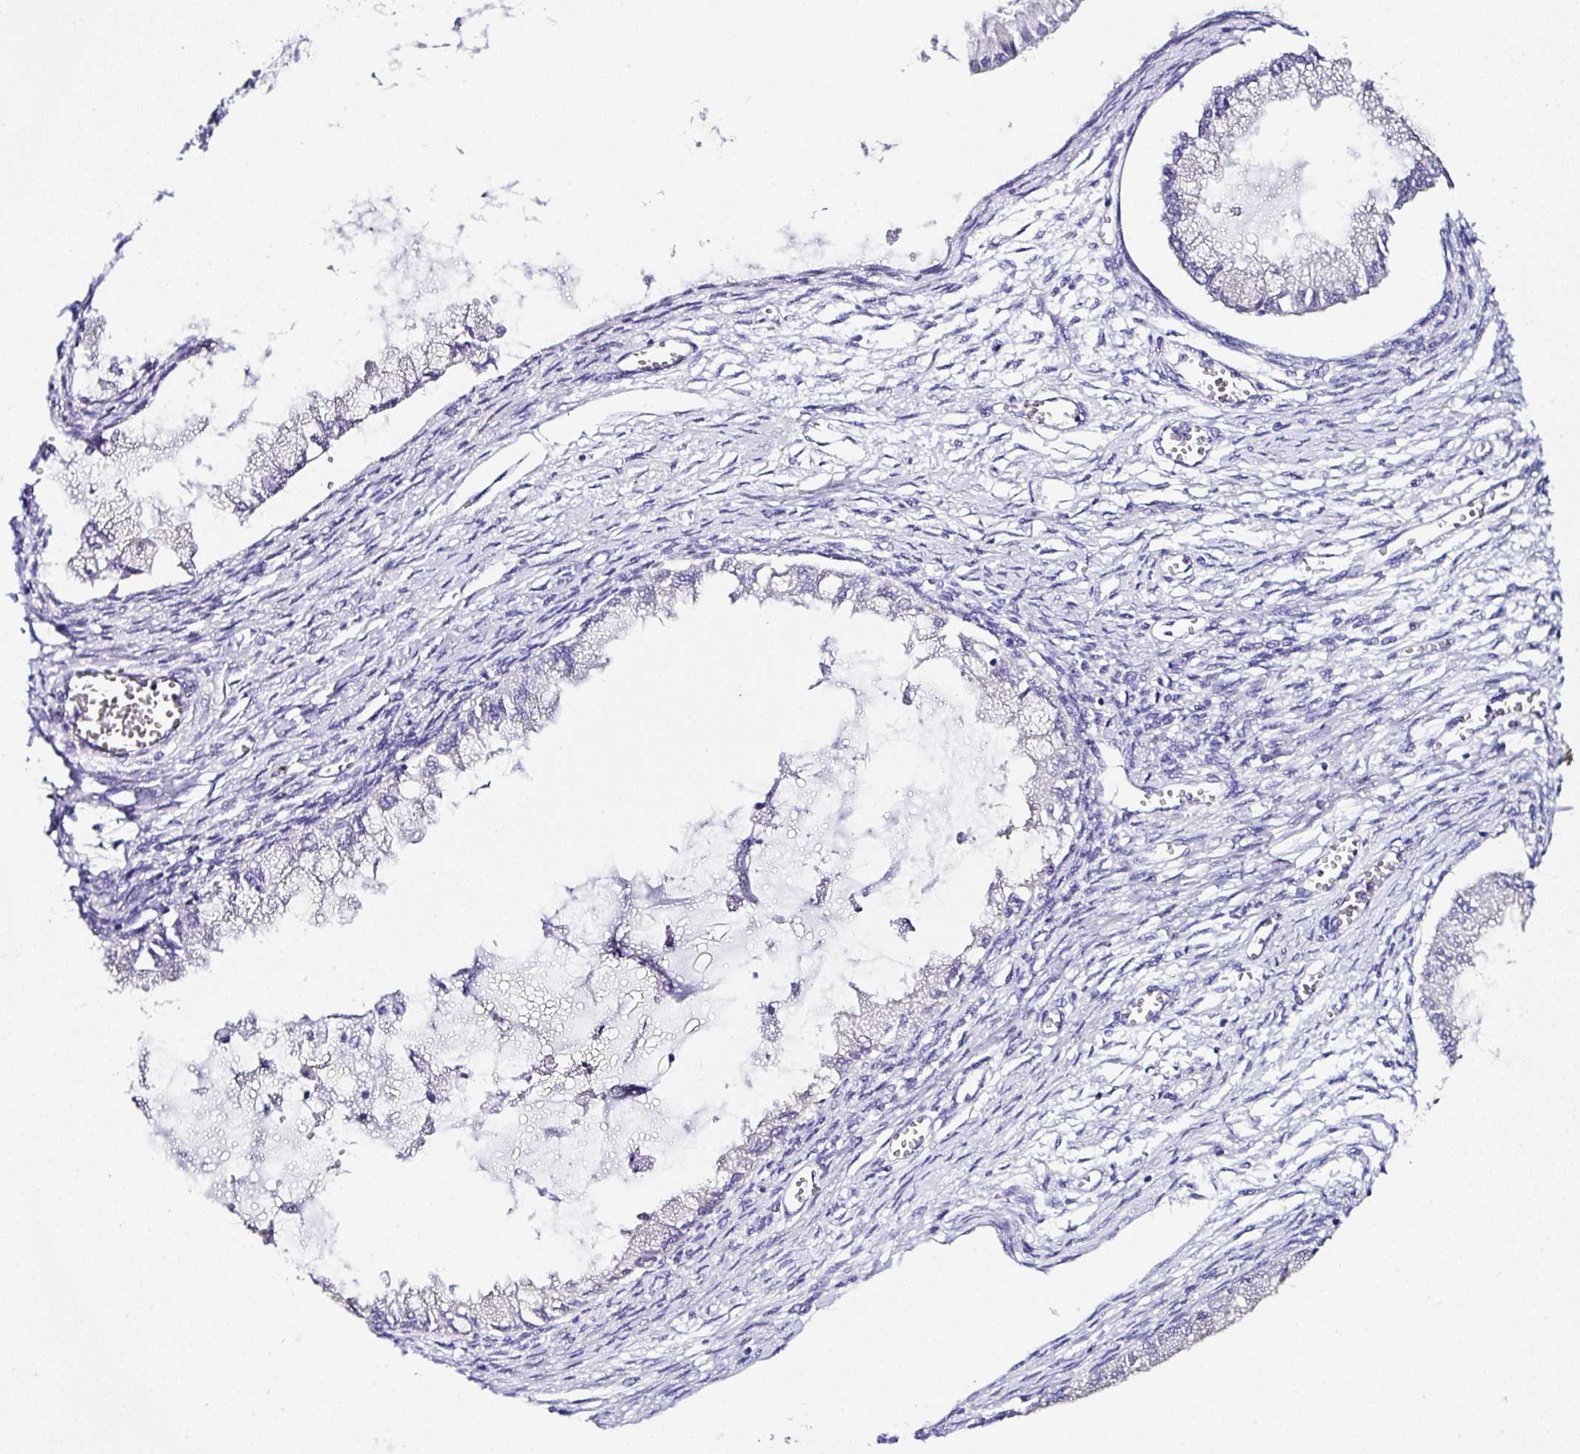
{"staining": {"intensity": "negative", "quantity": "none", "location": "none"}, "tissue": "ovarian cancer", "cell_type": "Tumor cells", "image_type": "cancer", "snomed": [{"axis": "morphology", "description": "Cystadenocarcinoma, mucinous, NOS"}, {"axis": "topography", "description": "Ovary"}], "caption": "This is a photomicrograph of IHC staining of ovarian cancer (mucinous cystadenocarcinoma), which shows no positivity in tumor cells.", "gene": "TMPRSS11E", "patient": {"sex": "female", "age": 34}}